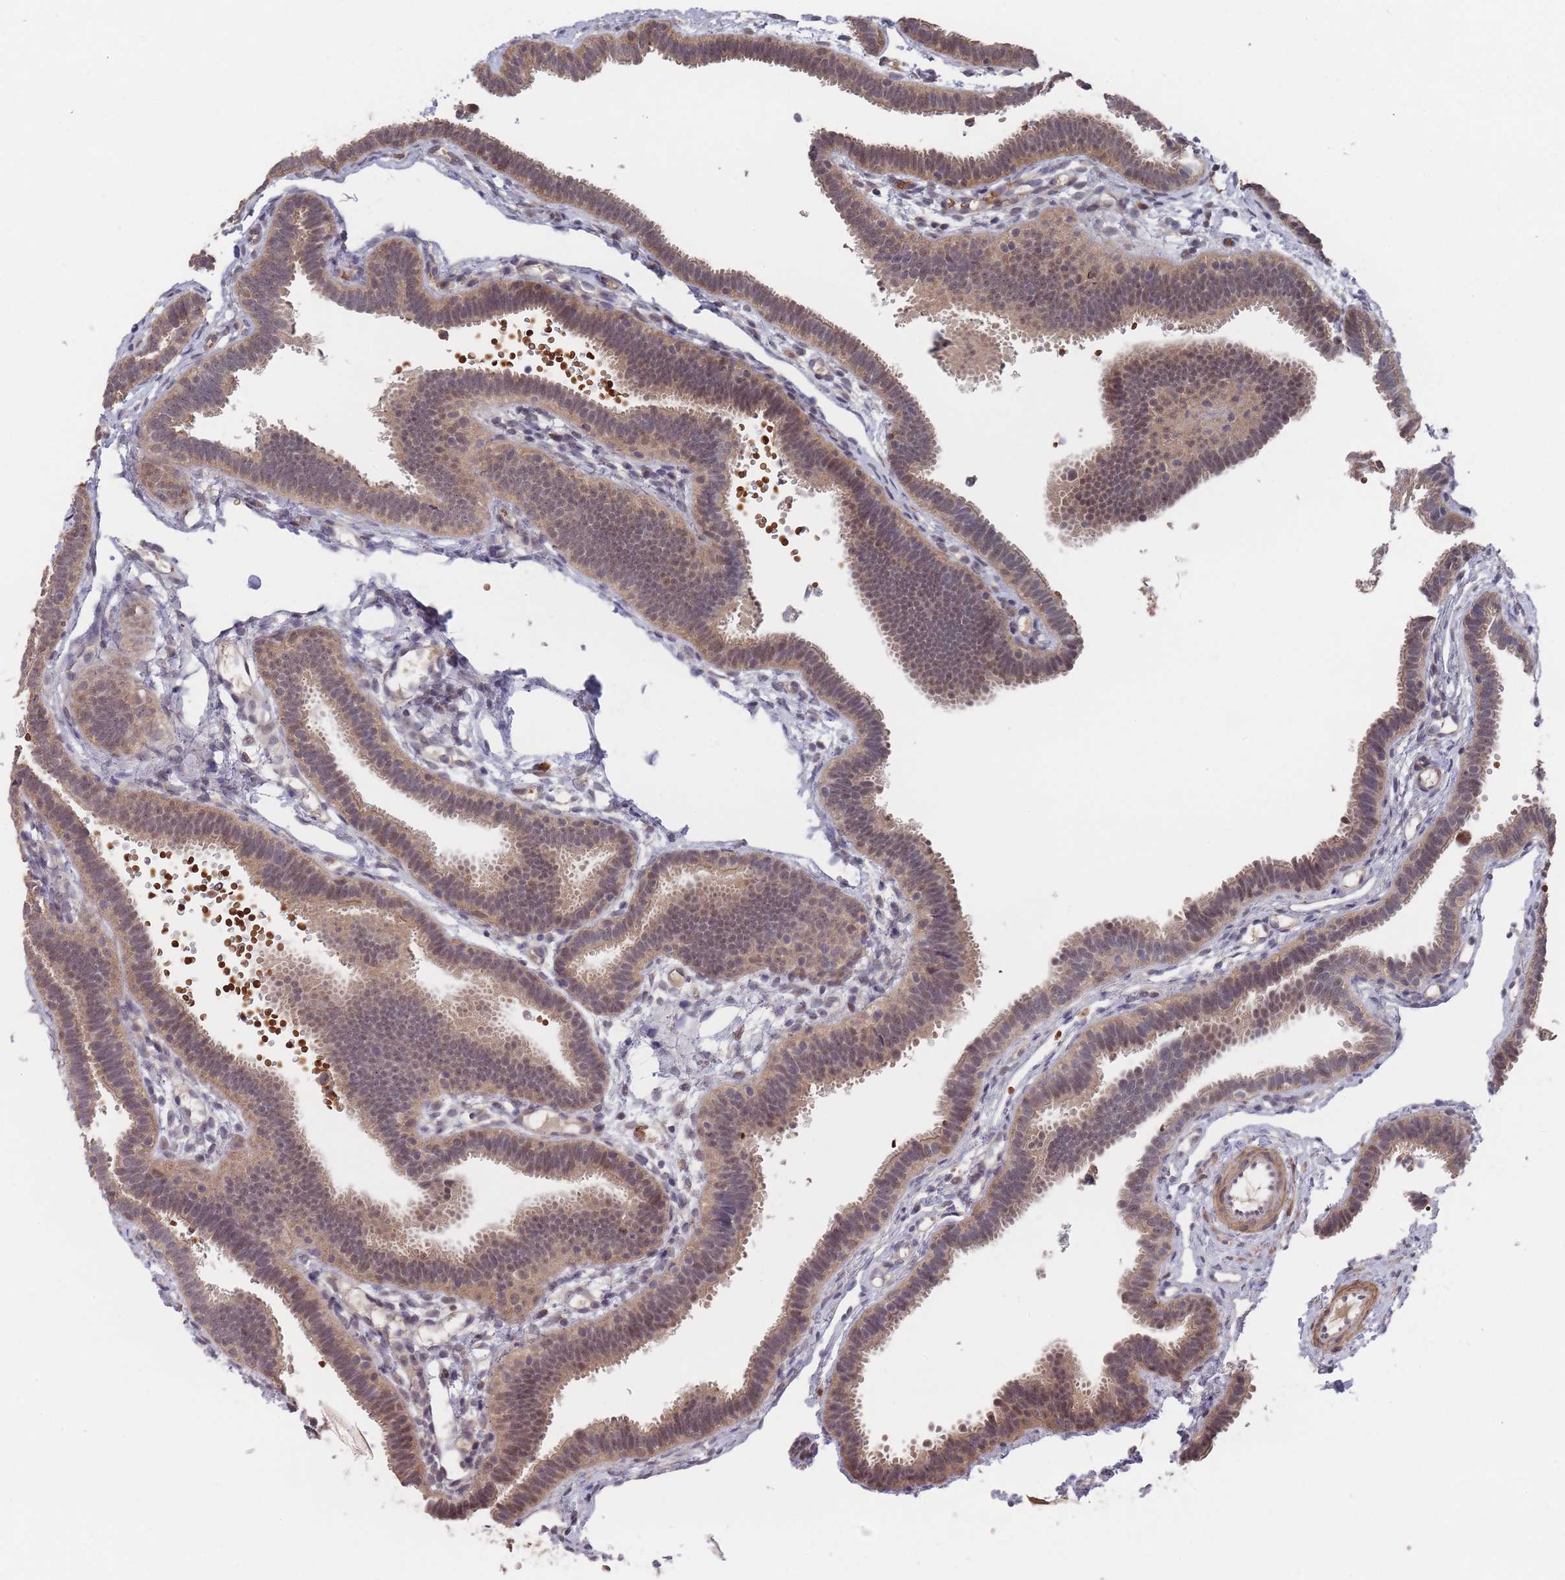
{"staining": {"intensity": "moderate", "quantity": ">75%", "location": "cytoplasmic/membranous,nuclear"}, "tissue": "fallopian tube", "cell_type": "Glandular cells", "image_type": "normal", "snomed": [{"axis": "morphology", "description": "Normal tissue, NOS"}, {"axis": "topography", "description": "Fallopian tube"}], "caption": "IHC histopathology image of unremarkable fallopian tube: fallopian tube stained using immunohistochemistry (IHC) displays medium levels of moderate protein expression localized specifically in the cytoplasmic/membranous,nuclear of glandular cells, appearing as a cytoplasmic/membranous,nuclear brown color.", "gene": "SF3B1", "patient": {"sex": "female", "age": 37}}